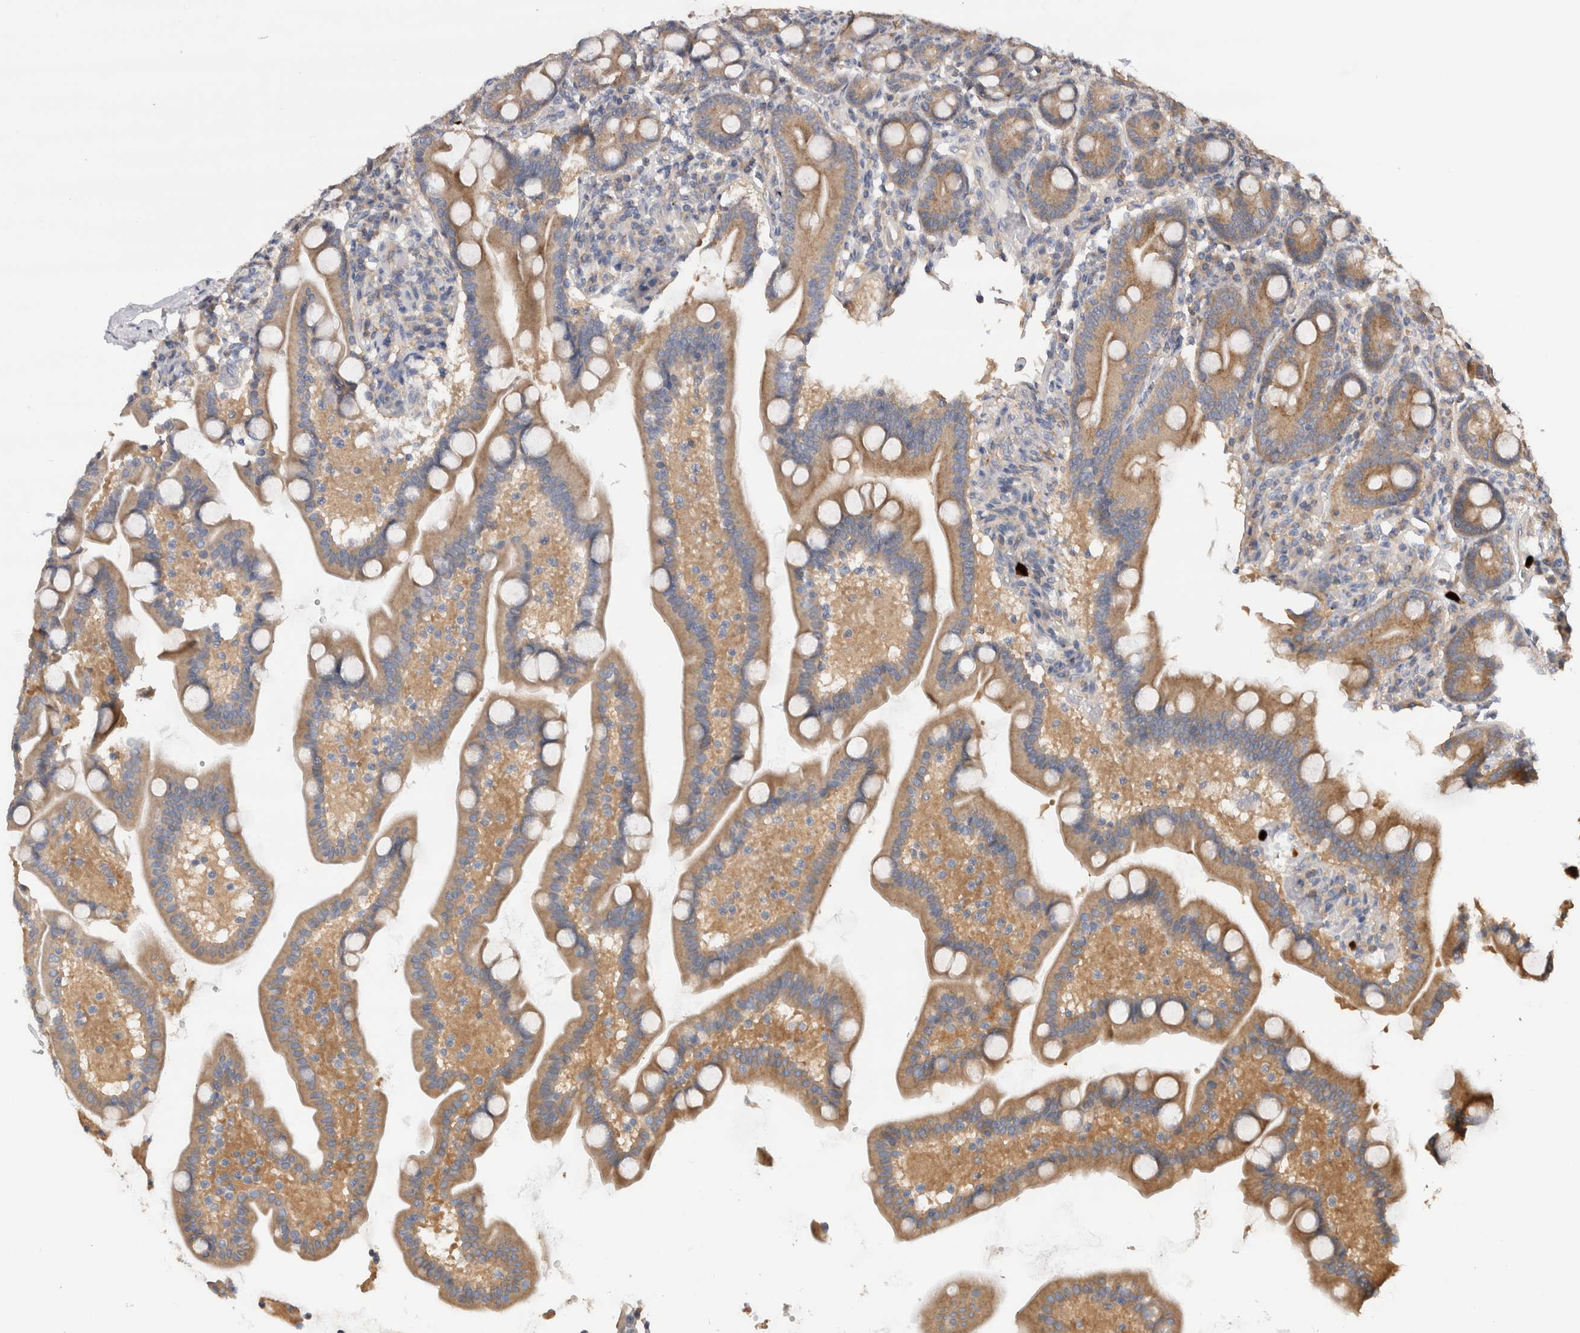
{"staining": {"intensity": "moderate", "quantity": ">75%", "location": "cytoplasmic/membranous"}, "tissue": "duodenum", "cell_type": "Glandular cells", "image_type": "normal", "snomed": [{"axis": "morphology", "description": "Normal tissue, NOS"}, {"axis": "topography", "description": "Duodenum"}], "caption": "A brown stain labels moderate cytoplasmic/membranous positivity of a protein in glandular cells of unremarkable duodenum.", "gene": "NXT2", "patient": {"sex": "male", "age": 54}}